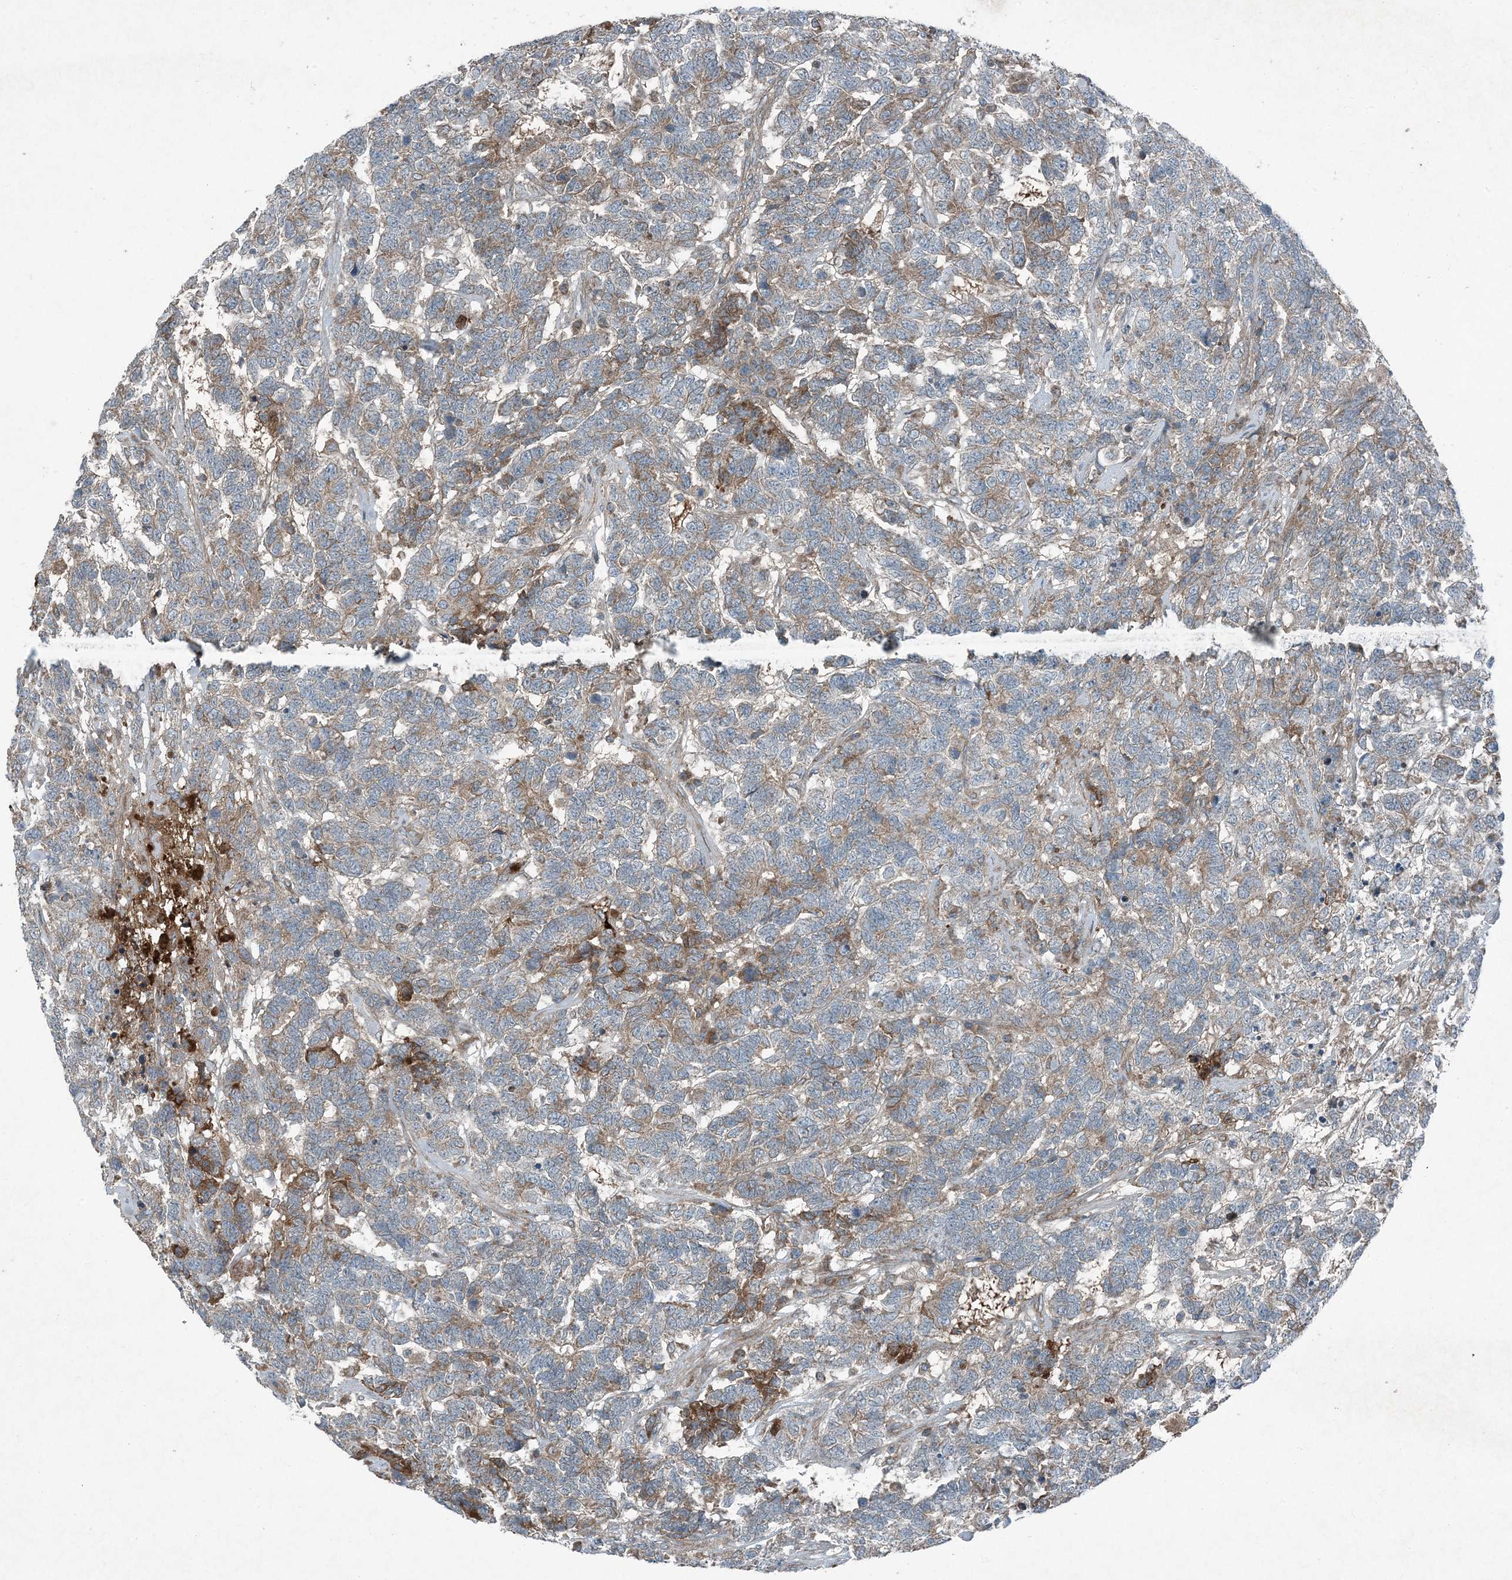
{"staining": {"intensity": "moderate", "quantity": "<25%", "location": "cytoplasmic/membranous"}, "tissue": "testis cancer", "cell_type": "Tumor cells", "image_type": "cancer", "snomed": [{"axis": "morphology", "description": "Carcinoma, Embryonal, NOS"}, {"axis": "topography", "description": "Testis"}], "caption": "Moderate cytoplasmic/membranous positivity for a protein is seen in approximately <25% of tumor cells of testis embryonal carcinoma using IHC.", "gene": "APOM", "patient": {"sex": "male", "age": 26}}